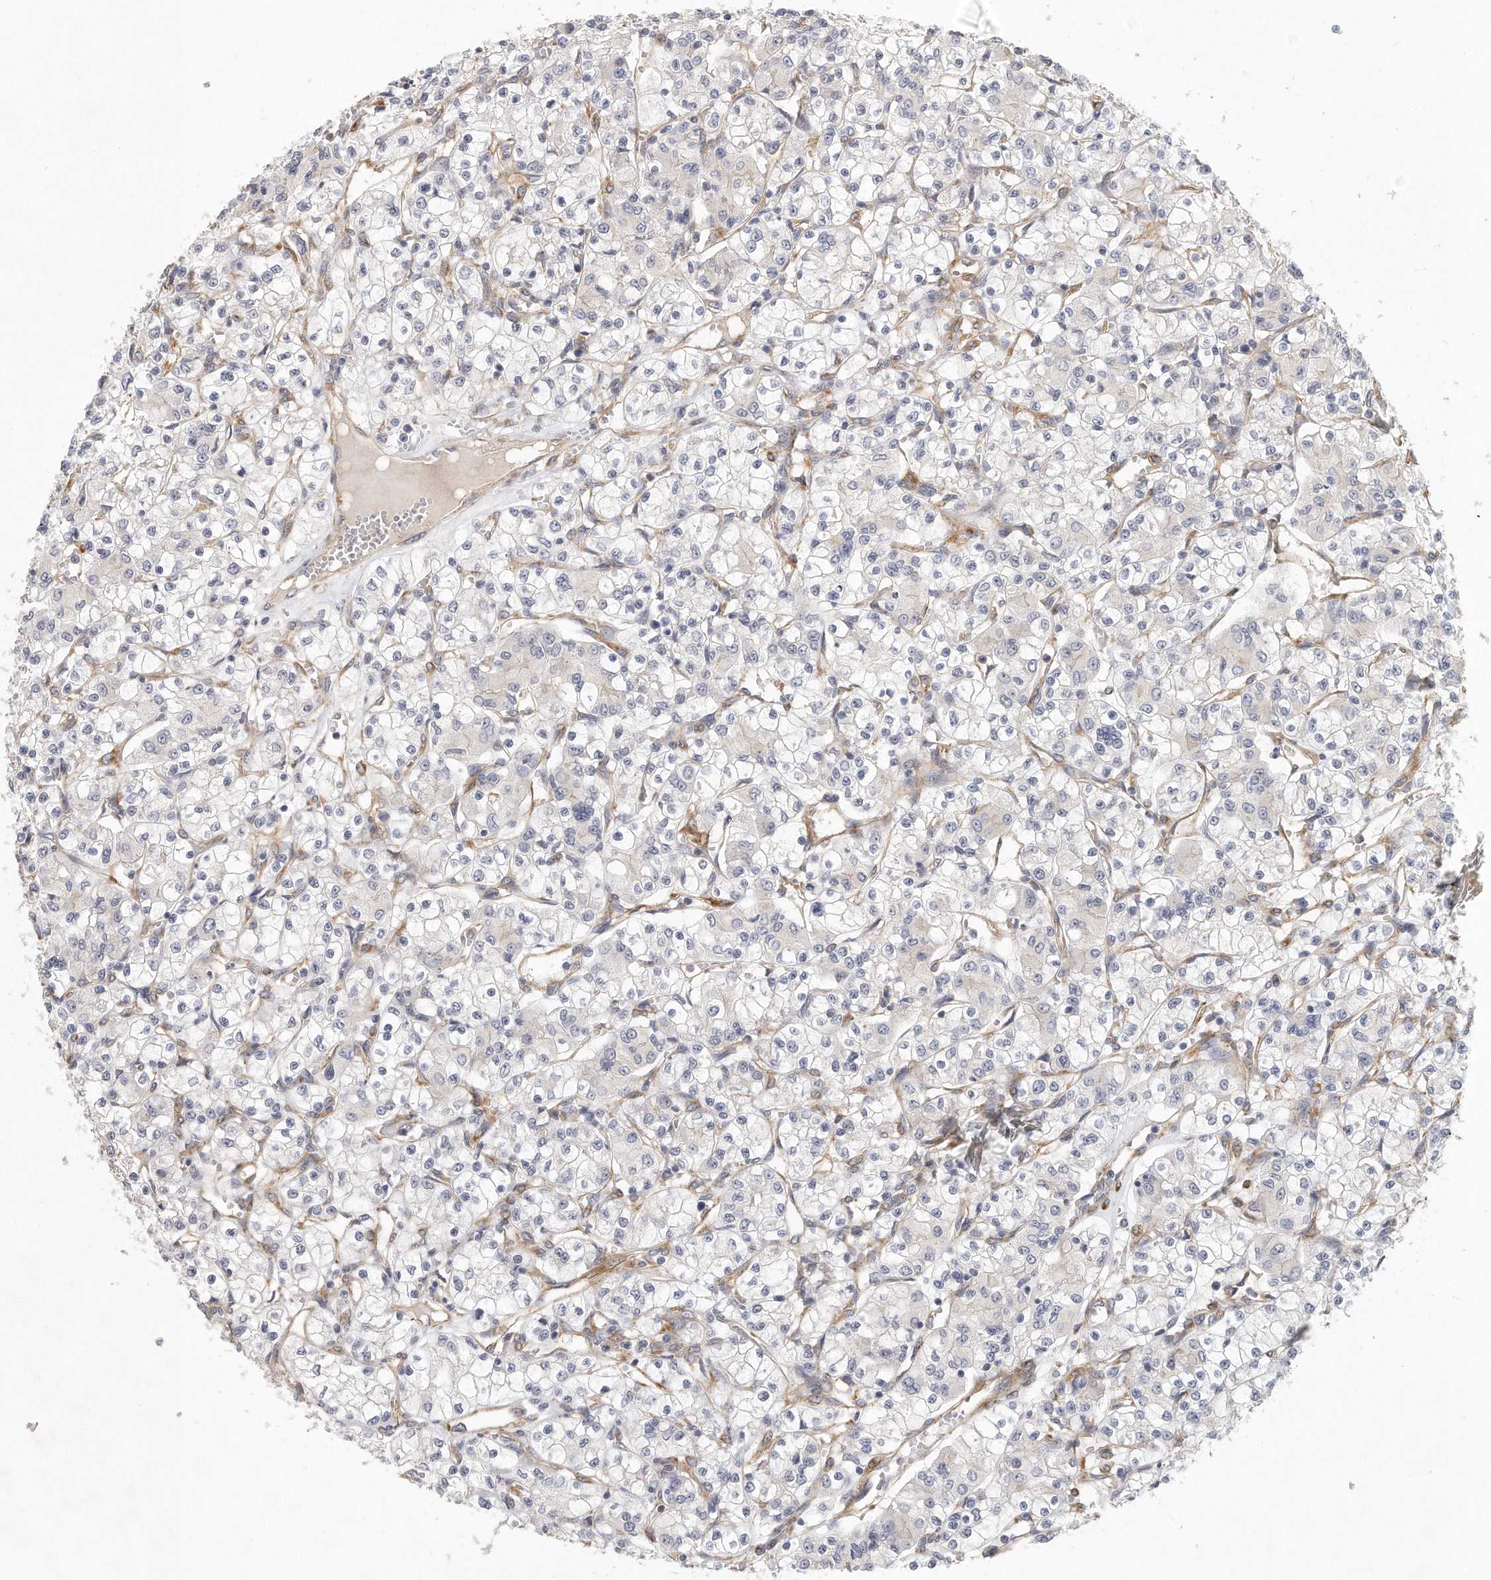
{"staining": {"intensity": "negative", "quantity": "none", "location": "none"}, "tissue": "renal cancer", "cell_type": "Tumor cells", "image_type": "cancer", "snomed": [{"axis": "morphology", "description": "Adenocarcinoma, NOS"}, {"axis": "topography", "description": "Kidney"}], "caption": "This is a micrograph of immunohistochemistry staining of renal cancer (adenocarcinoma), which shows no expression in tumor cells.", "gene": "MTERF4", "patient": {"sex": "female", "age": 59}}